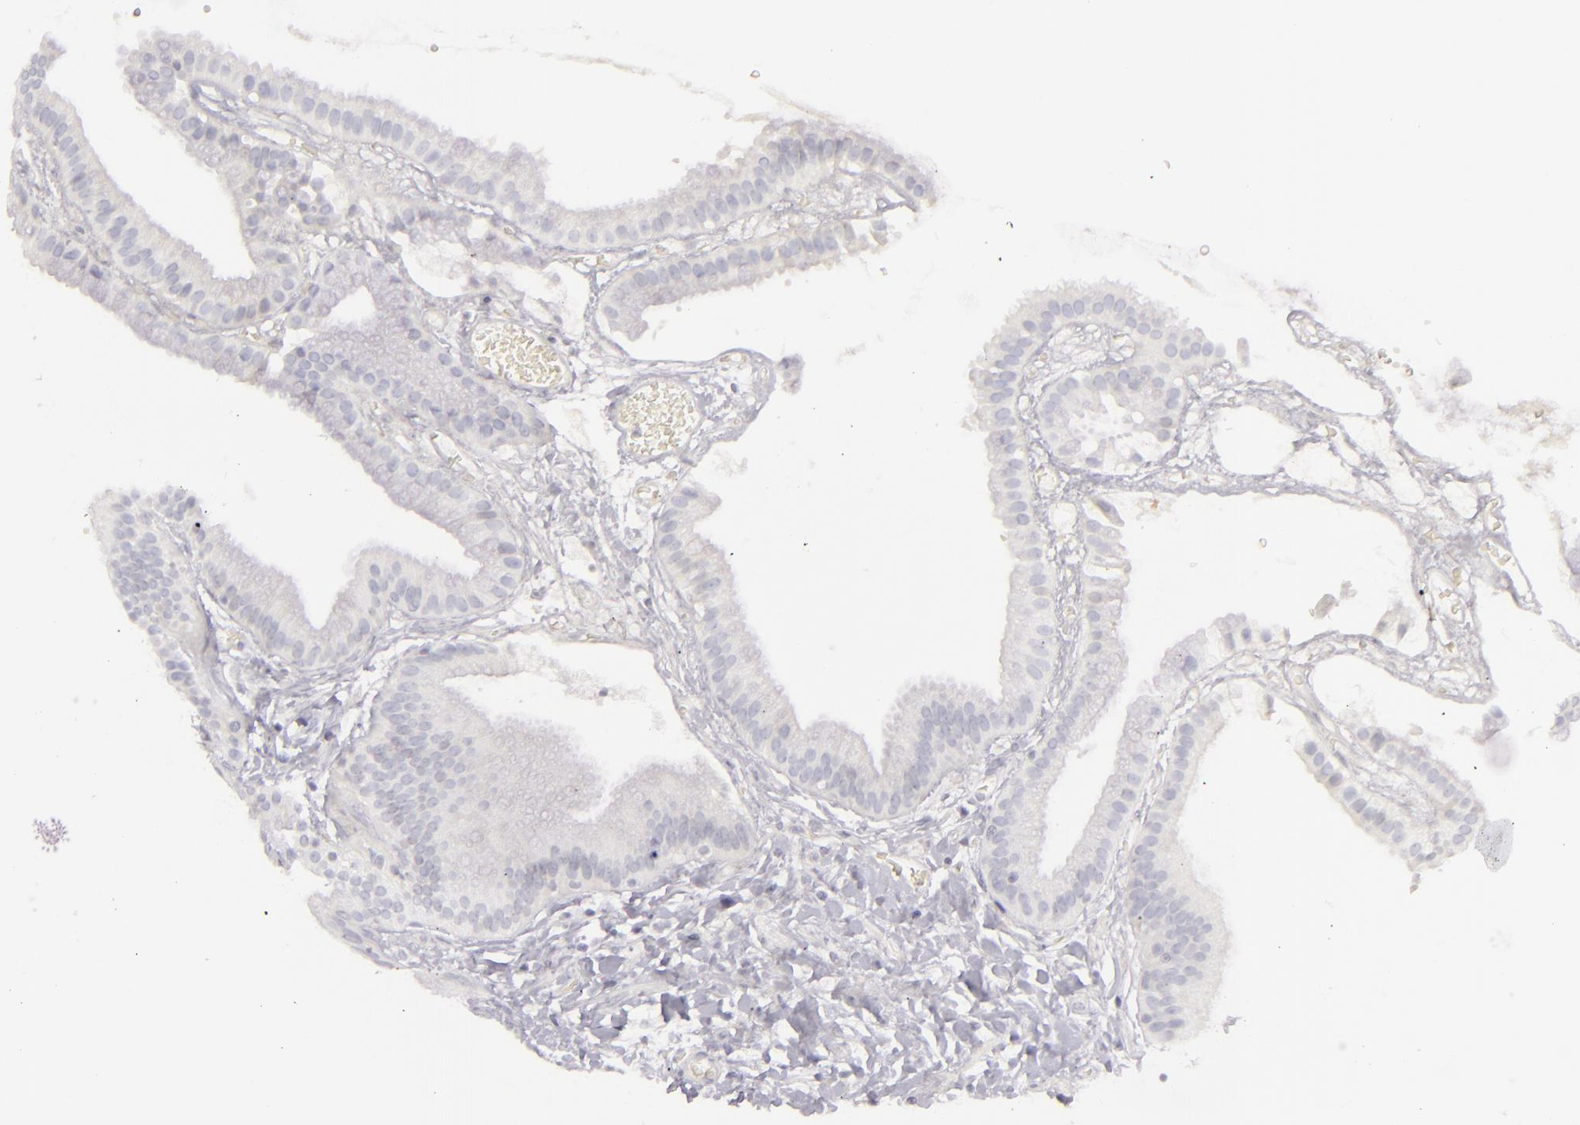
{"staining": {"intensity": "negative", "quantity": "none", "location": "none"}, "tissue": "gallbladder", "cell_type": "Glandular cells", "image_type": "normal", "snomed": [{"axis": "morphology", "description": "Normal tissue, NOS"}, {"axis": "topography", "description": "Gallbladder"}], "caption": "This image is of benign gallbladder stained with immunohistochemistry (IHC) to label a protein in brown with the nuclei are counter-stained blue. There is no expression in glandular cells. (Immunohistochemistry, brightfield microscopy, high magnification).", "gene": "CDX2", "patient": {"sex": "female", "age": 63}}